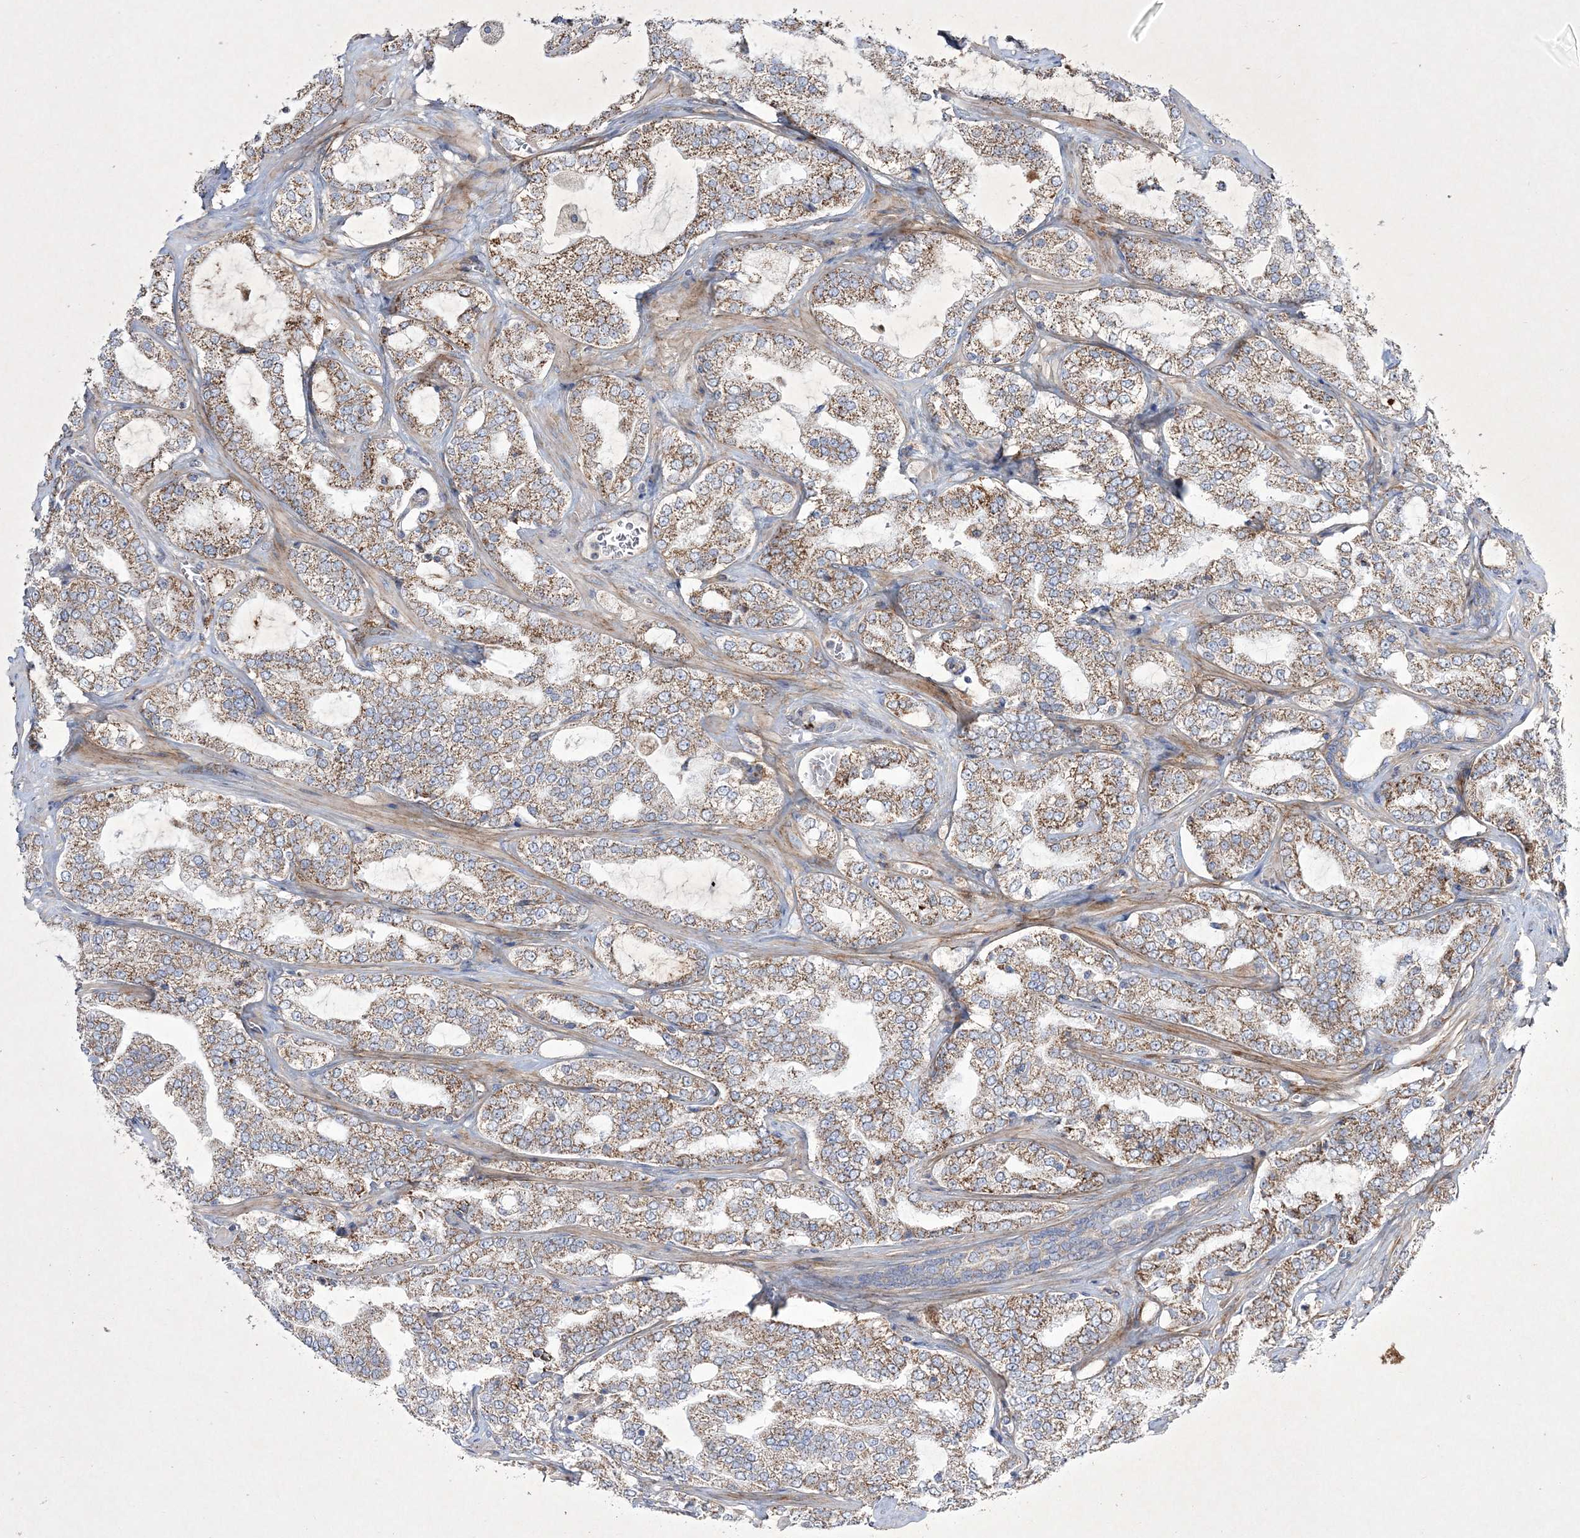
{"staining": {"intensity": "moderate", "quantity": ">75%", "location": "cytoplasmic/membranous"}, "tissue": "prostate cancer", "cell_type": "Tumor cells", "image_type": "cancer", "snomed": [{"axis": "morphology", "description": "Adenocarcinoma, High grade"}, {"axis": "topography", "description": "Prostate"}], "caption": "About >75% of tumor cells in high-grade adenocarcinoma (prostate) show moderate cytoplasmic/membranous protein expression as visualized by brown immunohistochemical staining.", "gene": "RICTOR", "patient": {"sex": "male", "age": 64}}